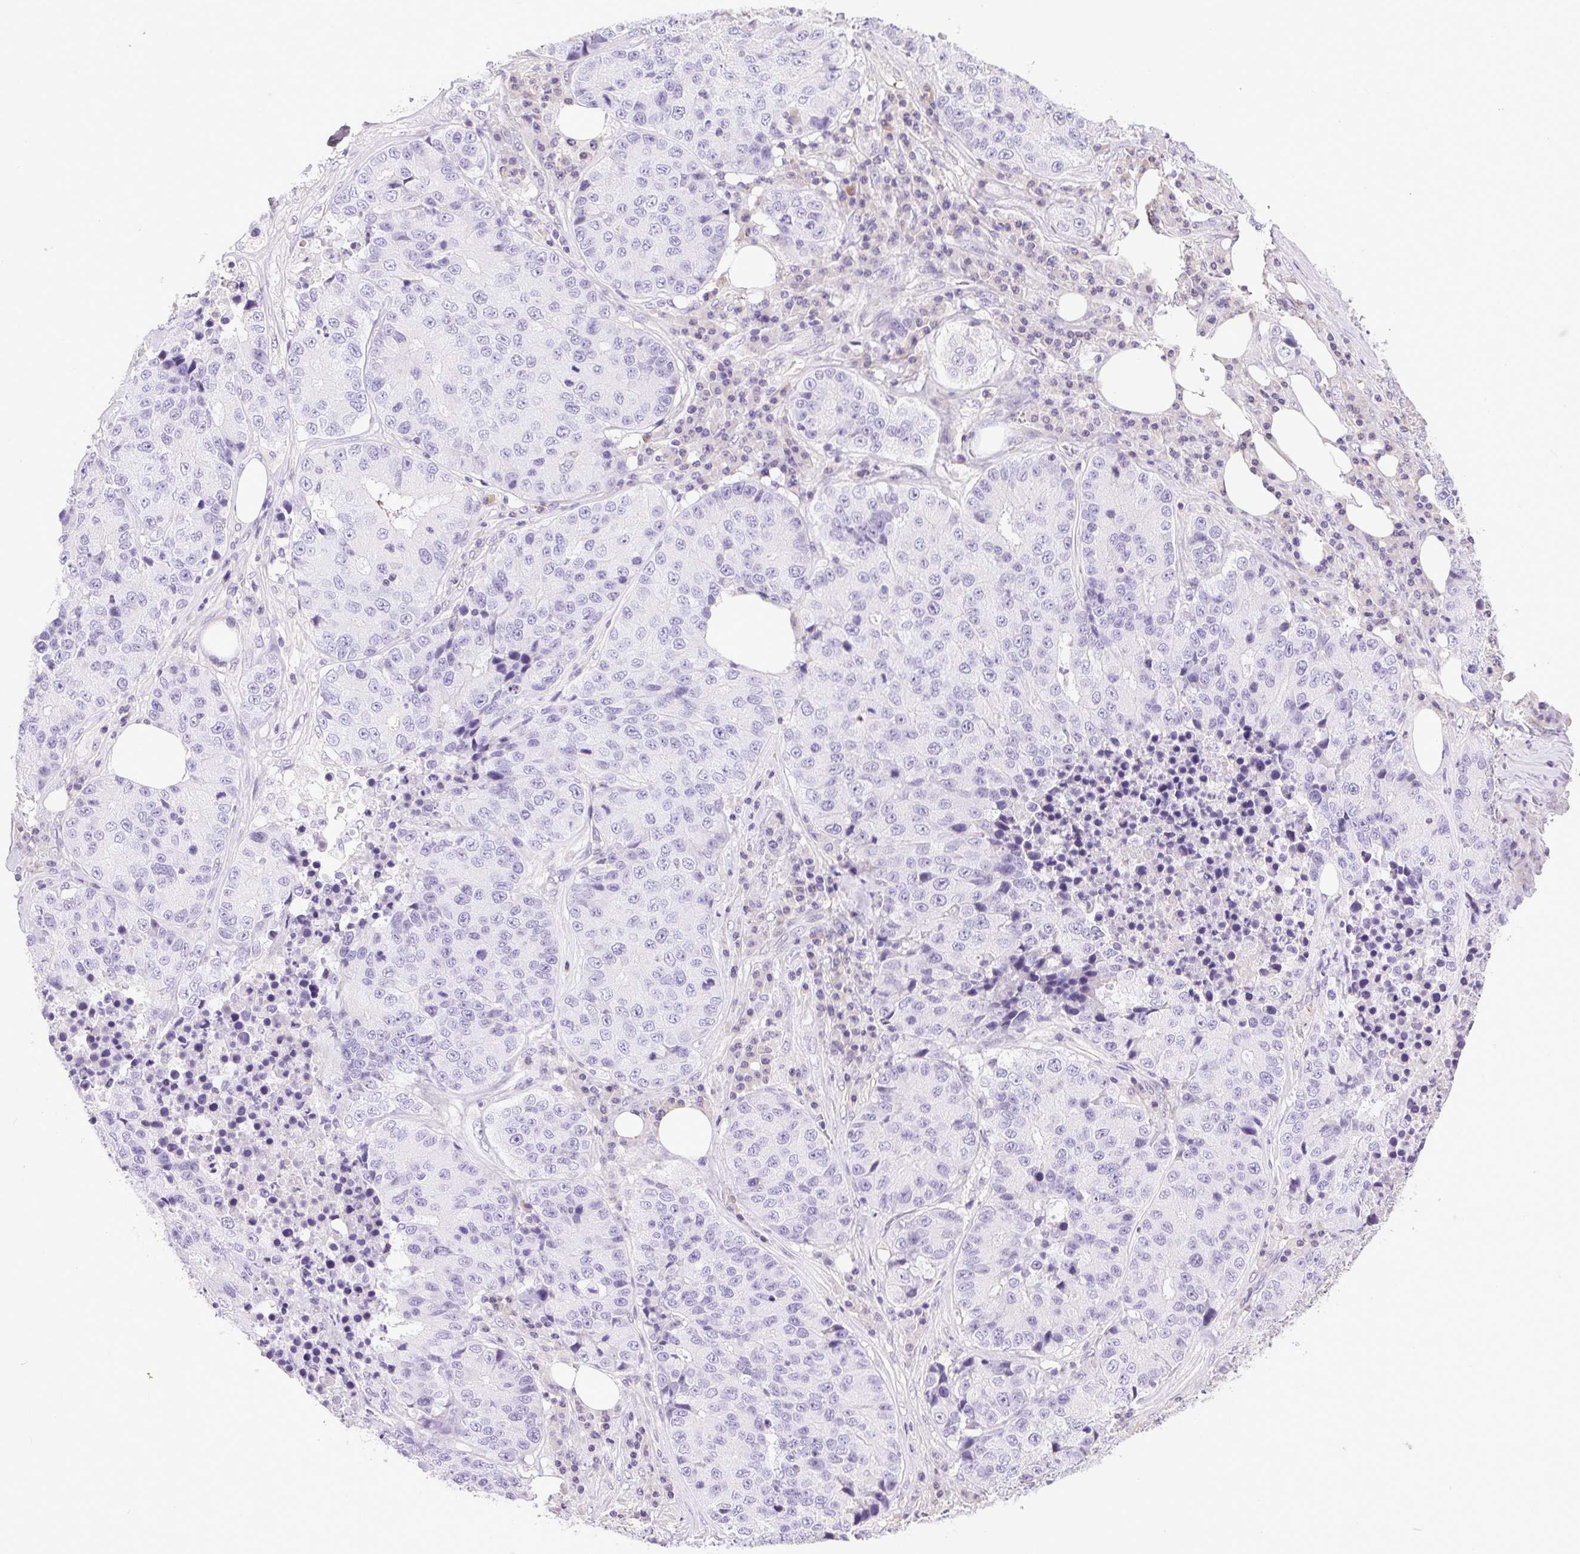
{"staining": {"intensity": "negative", "quantity": "none", "location": "none"}, "tissue": "stomach cancer", "cell_type": "Tumor cells", "image_type": "cancer", "snomed": [{"axis": "morphology", "description": "Adenocarcinoma, NOS"}, {"axis": "topography", "description": "Stomach"}], "caption": "Adenocarcinoma (stomach) was stained to show a protein in brown. There is no significant staining in tumor cells.", "gene": "SYCE2", "patient": {"sex": "male", "age": 71}}